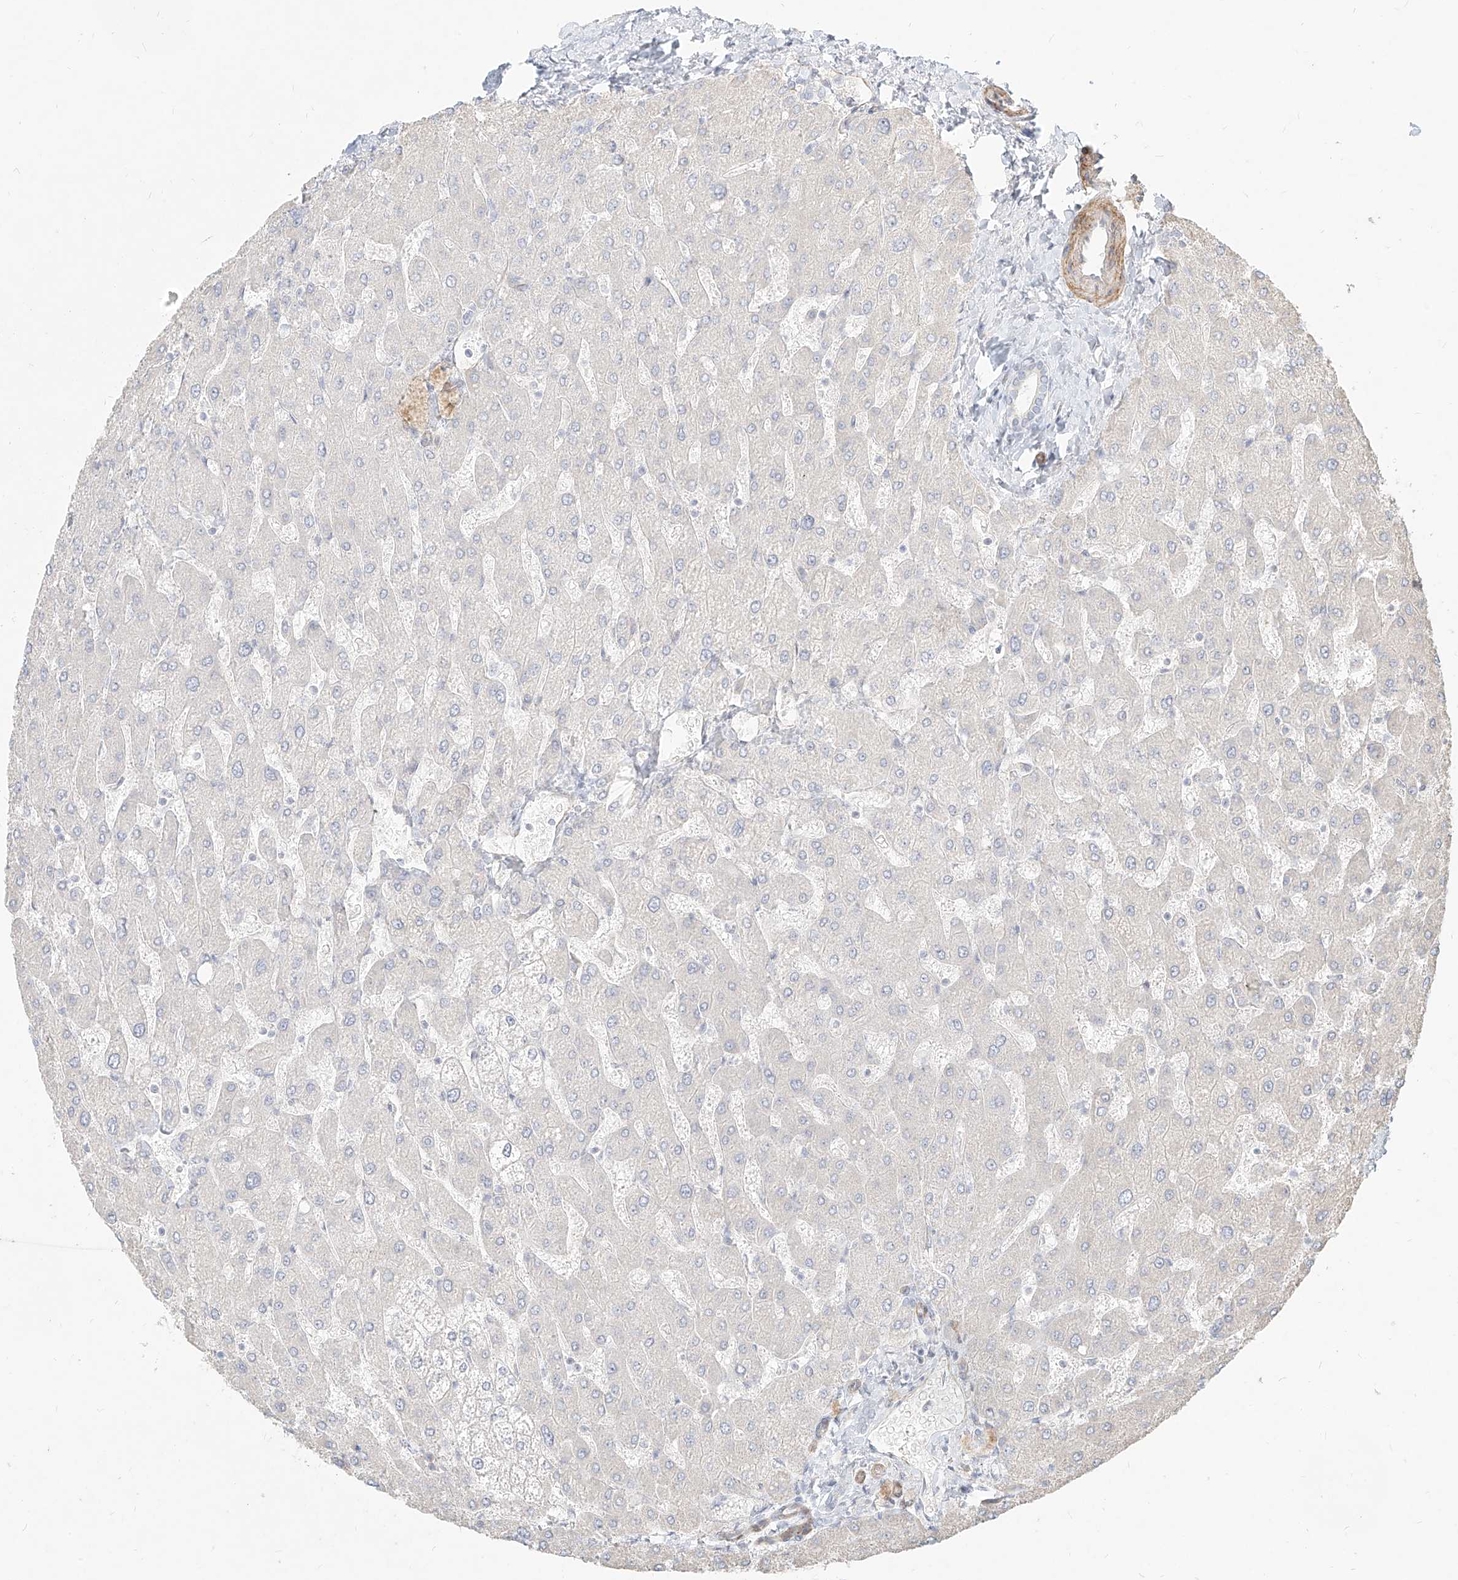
{"staining": {"intensity": "negative", "quantity": "none", "location": "none"}, "tissue": "liver", "cell_type": "Cholangiocytes", "image_type": "normal", "snomed": [{"axis": "morphology", "description": "Normal tissue, NOS"}, {"axis": "topography", "description": "Liver"}], "caption": "The micrograph shows no staining of cholangiocytes in benign liver.", "gene": "ITPKB", "patient": {"sex": "male", "age": 55}}